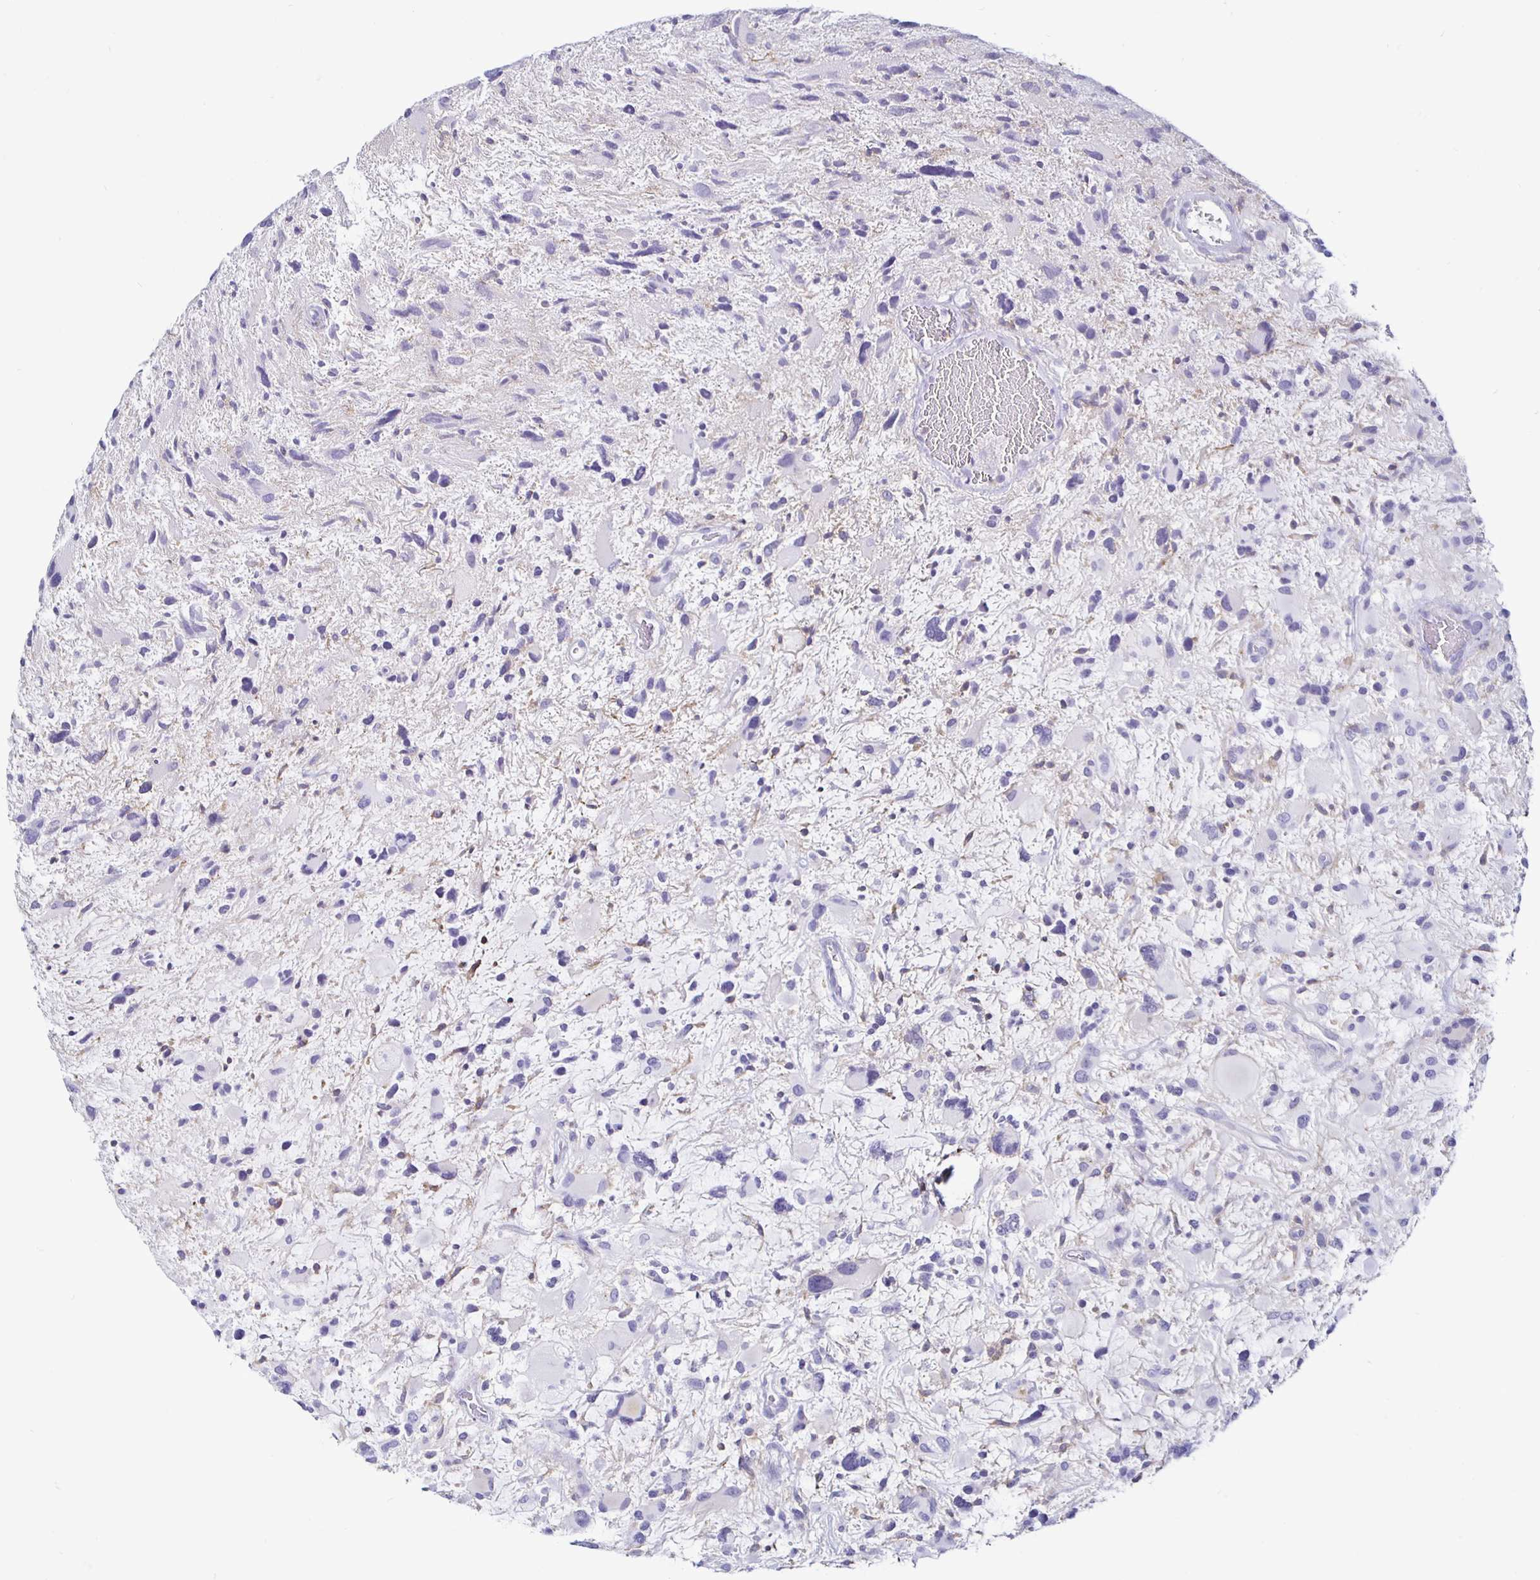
{"staining": {"intensity": "negative", "quantity": "none", "location": "none"}, "tissue": "glioma", "cell_type": "Tumor cells", "image_type": "cancer", "snomed": [{"axis": "morphology", "description": "Glioma, malignant, High grade"}, {"axis": "topography", "description": "Brain"}], "caption": "Human glioma stained for a protein using immunohistochemistry demonstrates no staining in tumor cells.", "gene": "SIRPA", "patient": {"sex": "female", "age": 11}}